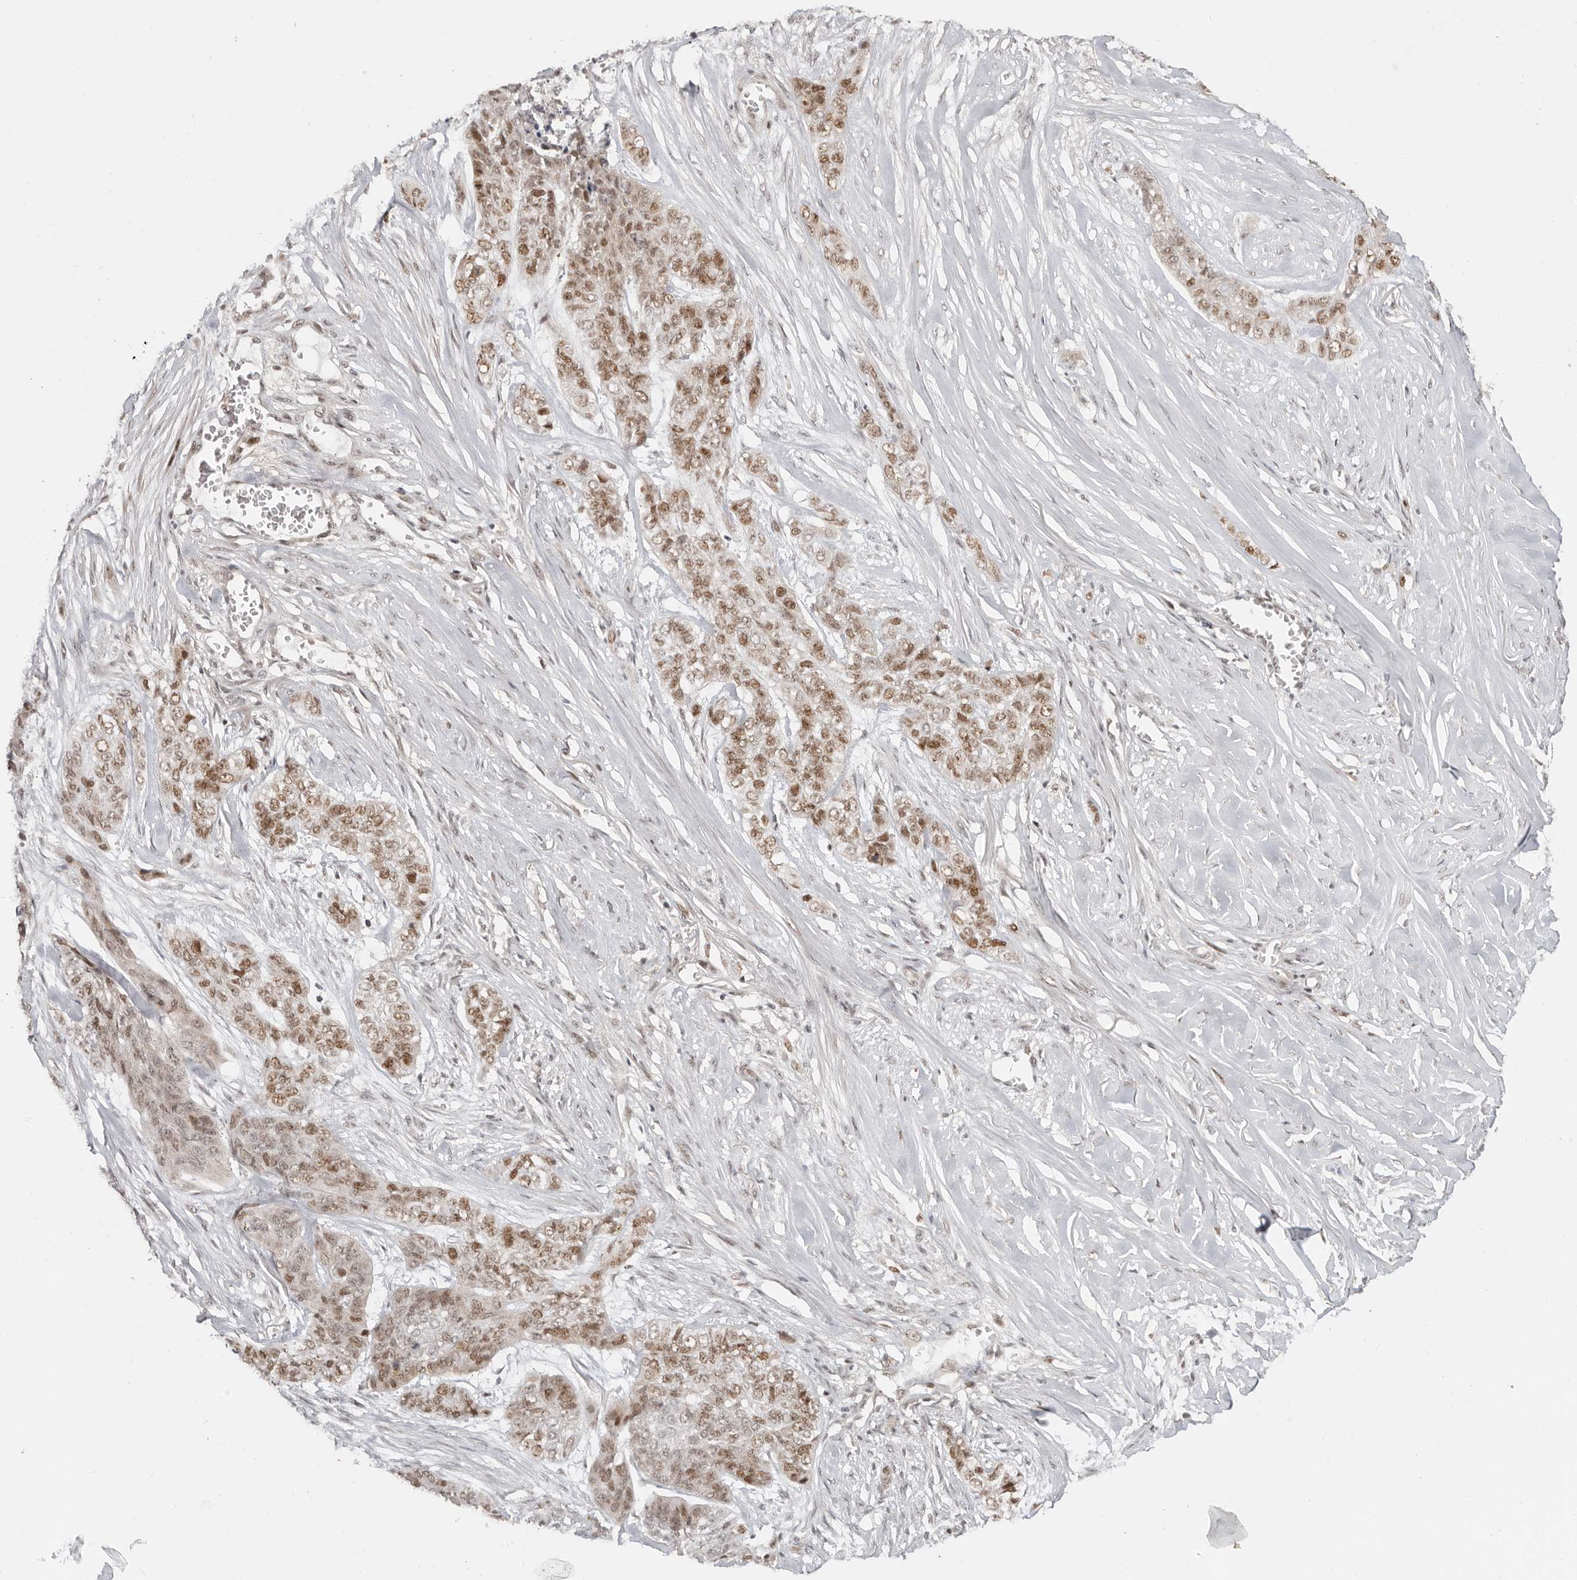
{"staining": {"intensity": "moderate", "quantity": ">75%", "location": "nuclear"}, "tissue": "skin cancer", "cell_type": "Tumor cells", "image_type": "cancer", "snomed": [{"axis": "morphology", "description": "Basal cell carcinoma"}, {"axis": "topography", "description": "Skin"}], "caption": "Skin cancer stained for a protein demonstrates moderate nuclear positivity in tumor cells.", "gene": "RFC2", "patient": {"sex": "female", "age": 64}}